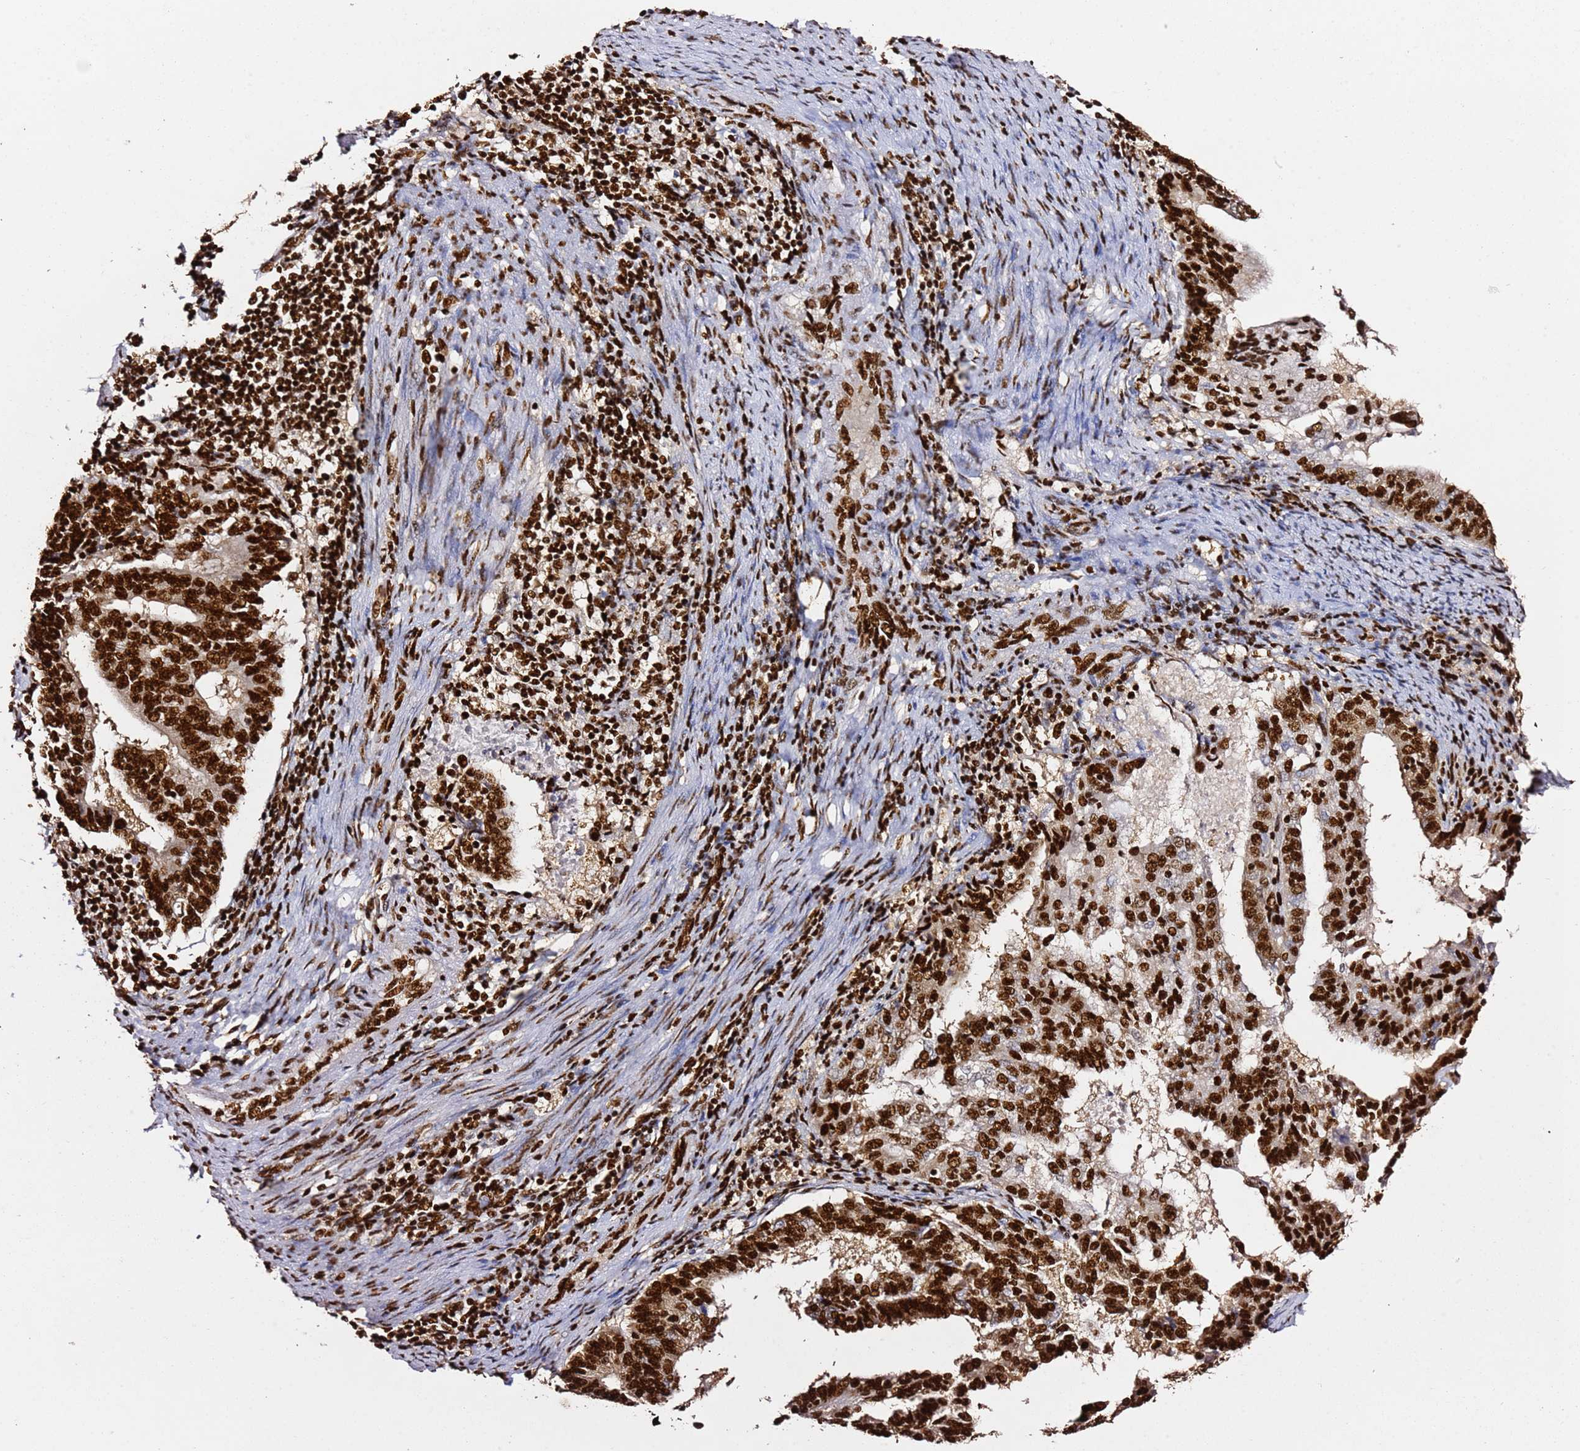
{"staining": {"intensity": "strong", "quantity": ">75%", "location": "nuclear"}, "tissue": "endometrial cancer", "cell_type": "Tumor cells", "image_type": "cancer", "snomed": [{"axis": "morphology", "description": "Adenocarcinoma, NOS"}, {"axis": "topography", "description": "Endometrium"}], "caption": "Immunohistochemistry (IHC) (DAB (3,3'-diaminobenzidine)) staining of endometrial cancer exhibits strong nuclear protein expression in approximately >75% of tumor cells.", "gene": "C6orf226", "patient": {"sex": "female", "age": 80}}